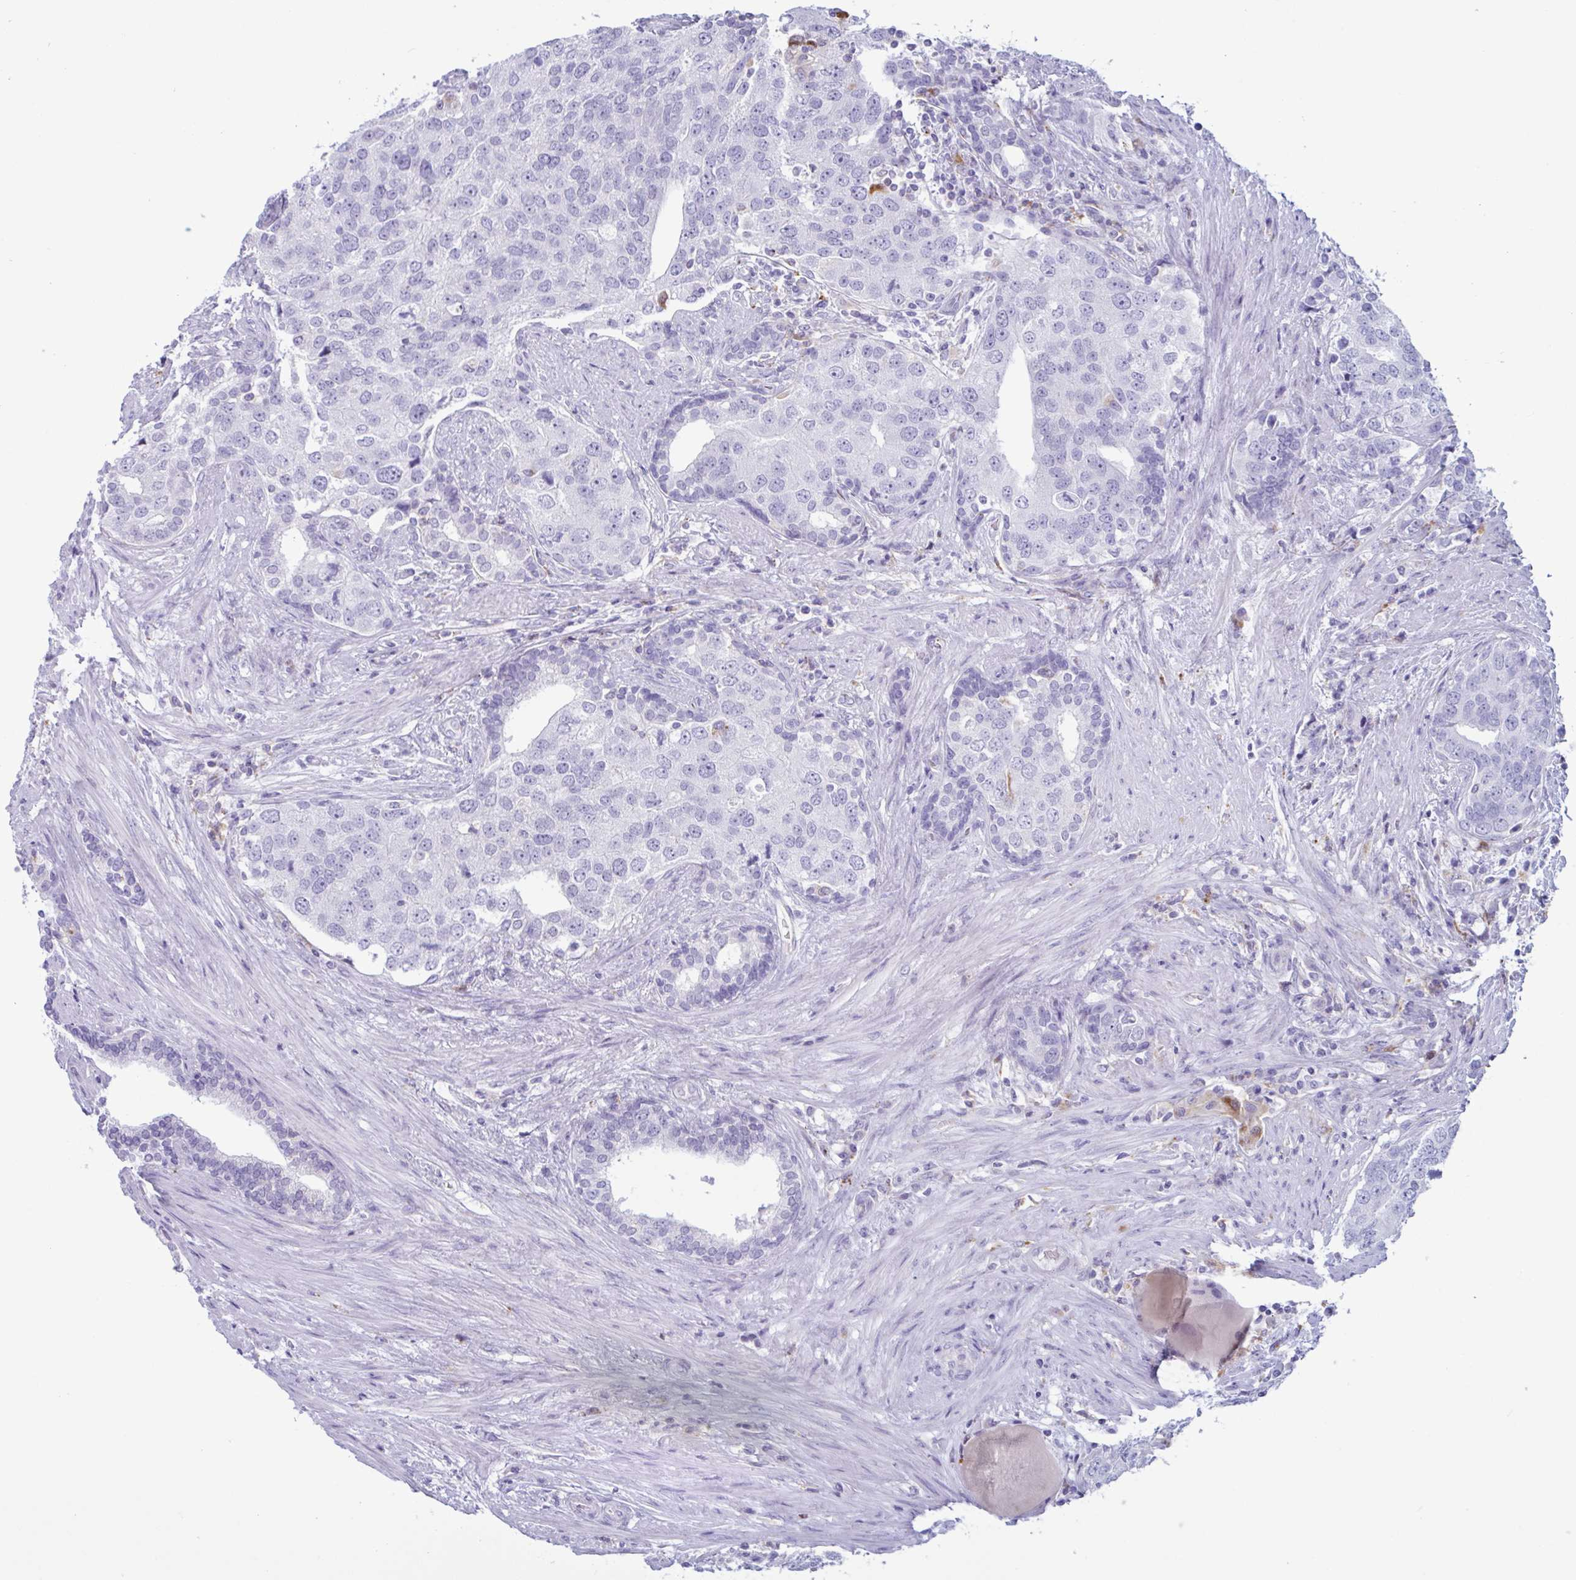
{"staining": {"intensity": "negative", "quantity": "none", "location": "none"}, "tissue": "prostate cancer", "cell_type": "Tumor cells", "image_type": "cancer", "snomed": [{"axis": "morphology", "description": "Adenocarcinoma, High grade"}, {"axis": "topography", "description": "Prostate"}], "caption": "Prostate cancer was stained to show a protein in brown. There is no significant positivity in tumor cells. (DAB immunohistochemistry with hematoxylin counter stain).", "gene": "XCL1", "patient": {"sex": "male", "age": 68}}